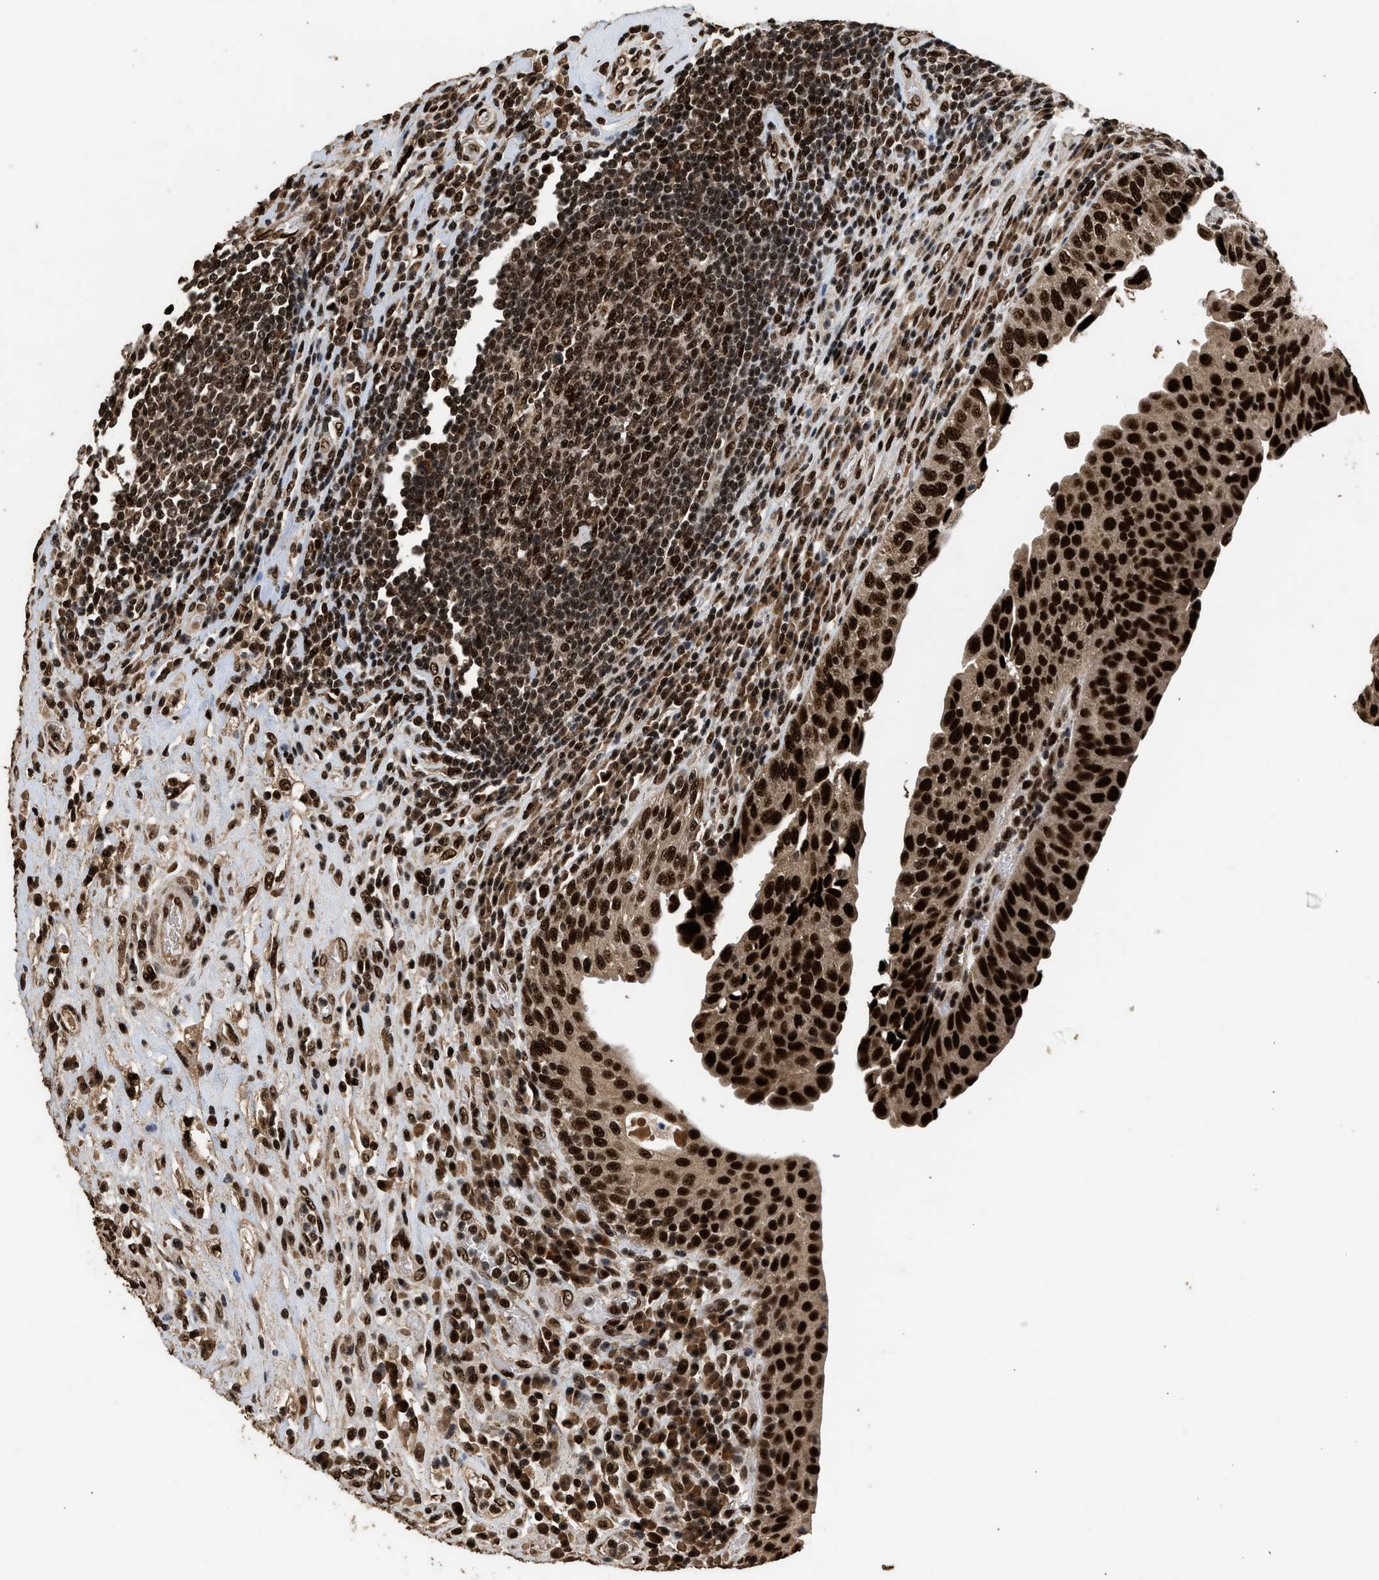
{"staining": {"intensity": "strong", "quantity": ">75%", "location": "nuclear"}, "tissue": "urothelial cancer", "cell_type": "Tumor cells", "image_type": "cancer", "snomed": [{"axis": "morphology", "description": "Urothelial carcinoma, High grade"}, {"axis": "topography", "description": "Urinary bladder"}], "caption": "DAB (3,3'-diaminobenzidine) immunohistochemical staining of human urothelial carcinoma (high-grade) reveals strong nuclear protein staining in approximately >75% of tumor cells.", "gene": "PPP4R3B", "patient": {"sex": "female", "age": 80}}